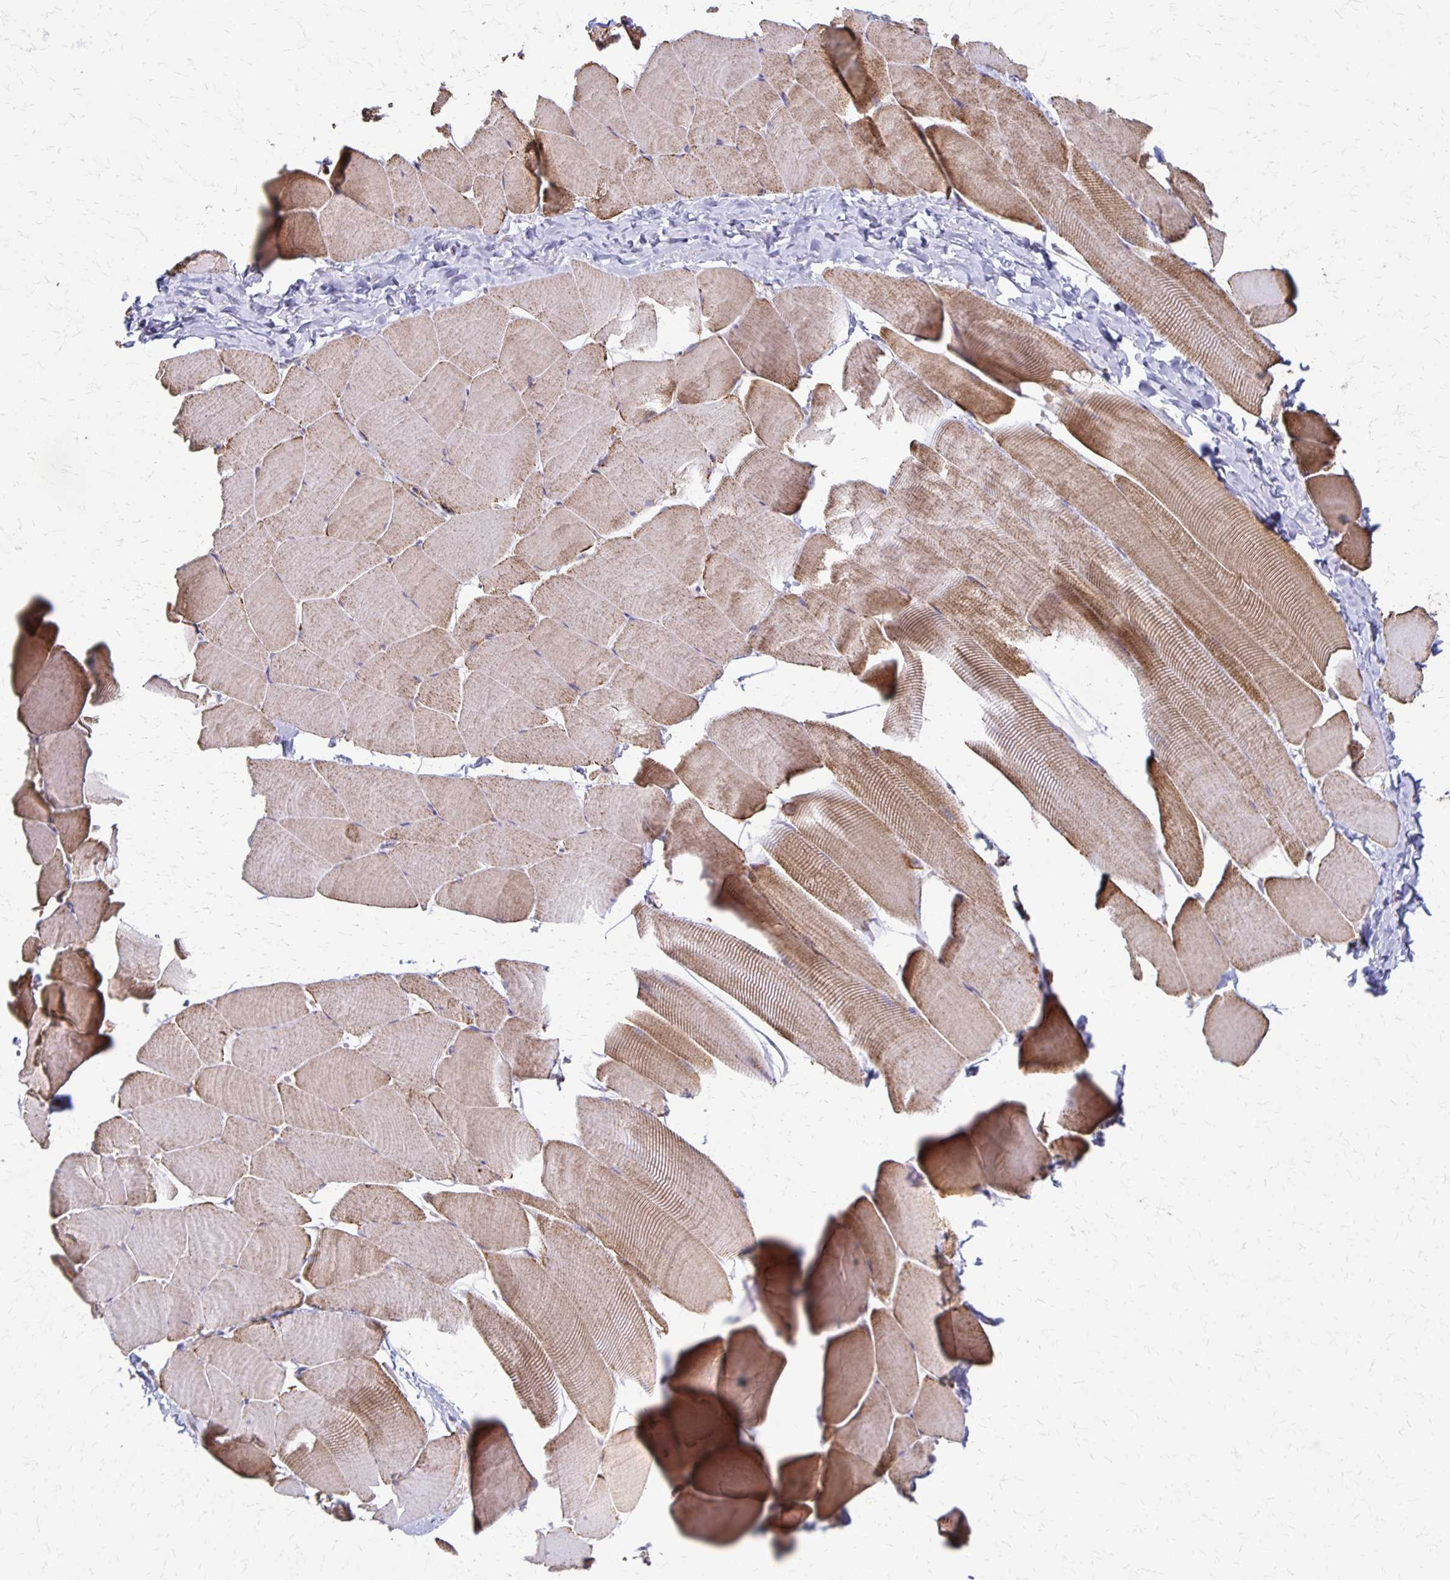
{"staining": {"intensity": "moderate", "quantity": "25%-75%", "location": "cytoplasmic/membranous"}, "tissue": "skeletal muscle", "cell_type": "Myocytes", "image_type": "normal", "snomed": [{"axis": "morphology", "description": "Normal tissue, NOS"}, {"axis": "topography", "description": "Skeletal muscle"}], "caption": "DAB (3,3'-diaminobenzidine) immunohistochemical staining of unremarkable skeletal muscle shows moderate cytoplasmic/membranous protein positivity in about 25%-75% of myocytes. Using DAB (brown) and hematoxylin (blue) stains, captured at high magnification using brightfield microscopy.", "gene": "EIF4EBP2", "patient": {"sex": "male", "age": 25}}